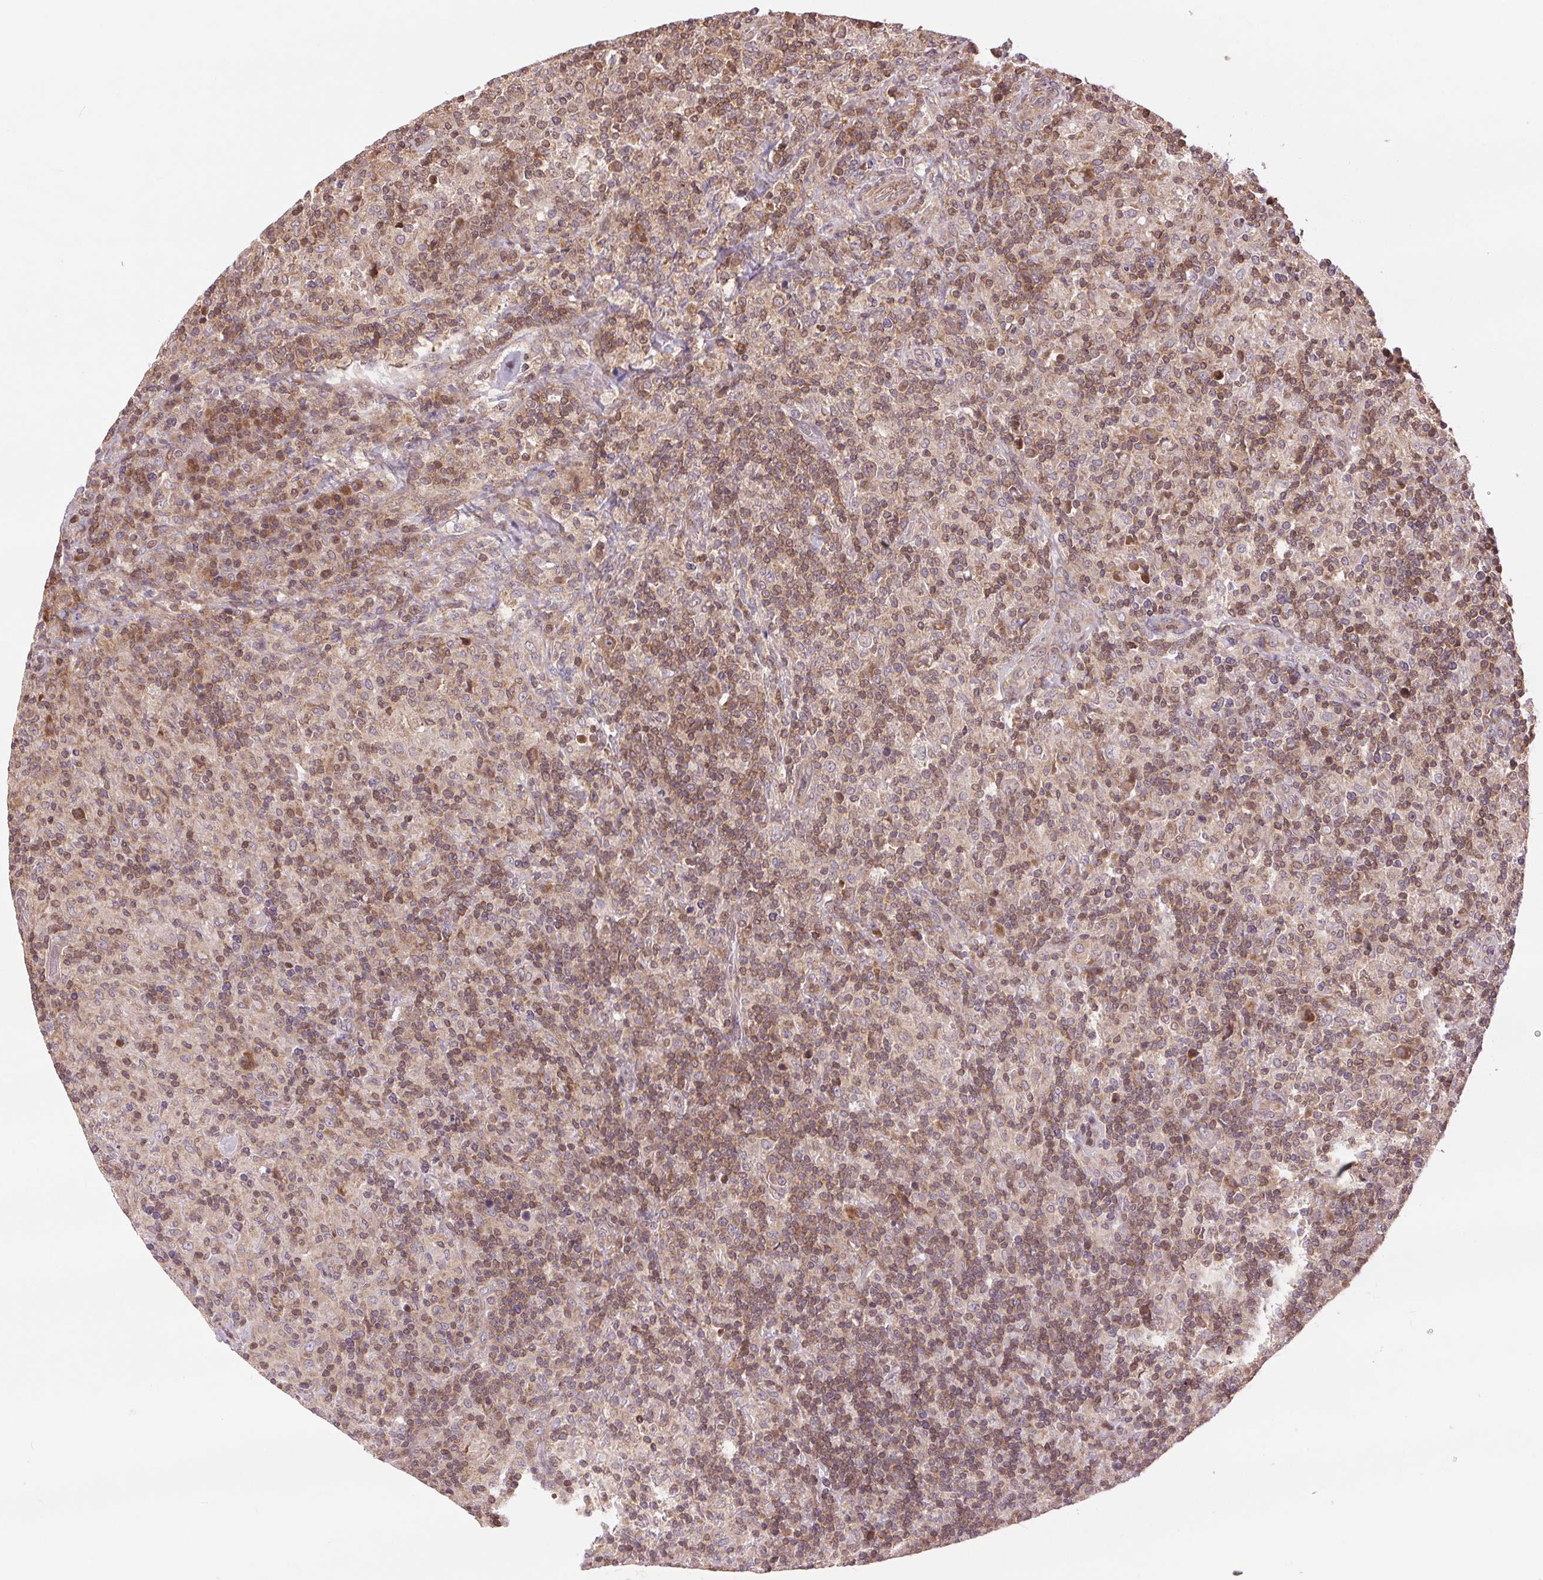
{"staining": {"intensity": "weak", "quantity": "25%-75%", "location": "cytoplasmic/membranous"}, "tissue": "lymphoma", "cell_type": "Tumor cells", "image_type": "cancer", "snomed": [{"axis": "morphology", "description": "Hodgkin's disease, NOS"}, {"axis": "topography", "description": "Lymph node"}], "caption": "This photomicrograph shows immunohistochemistry staining of Hodgkin's disease, with low weak cytoplasmic/membranous positivity in approximately 25%-75% of tumor cells.", "gene": "BTF3L4", "patient": {"sex": "male", "age": 70}}